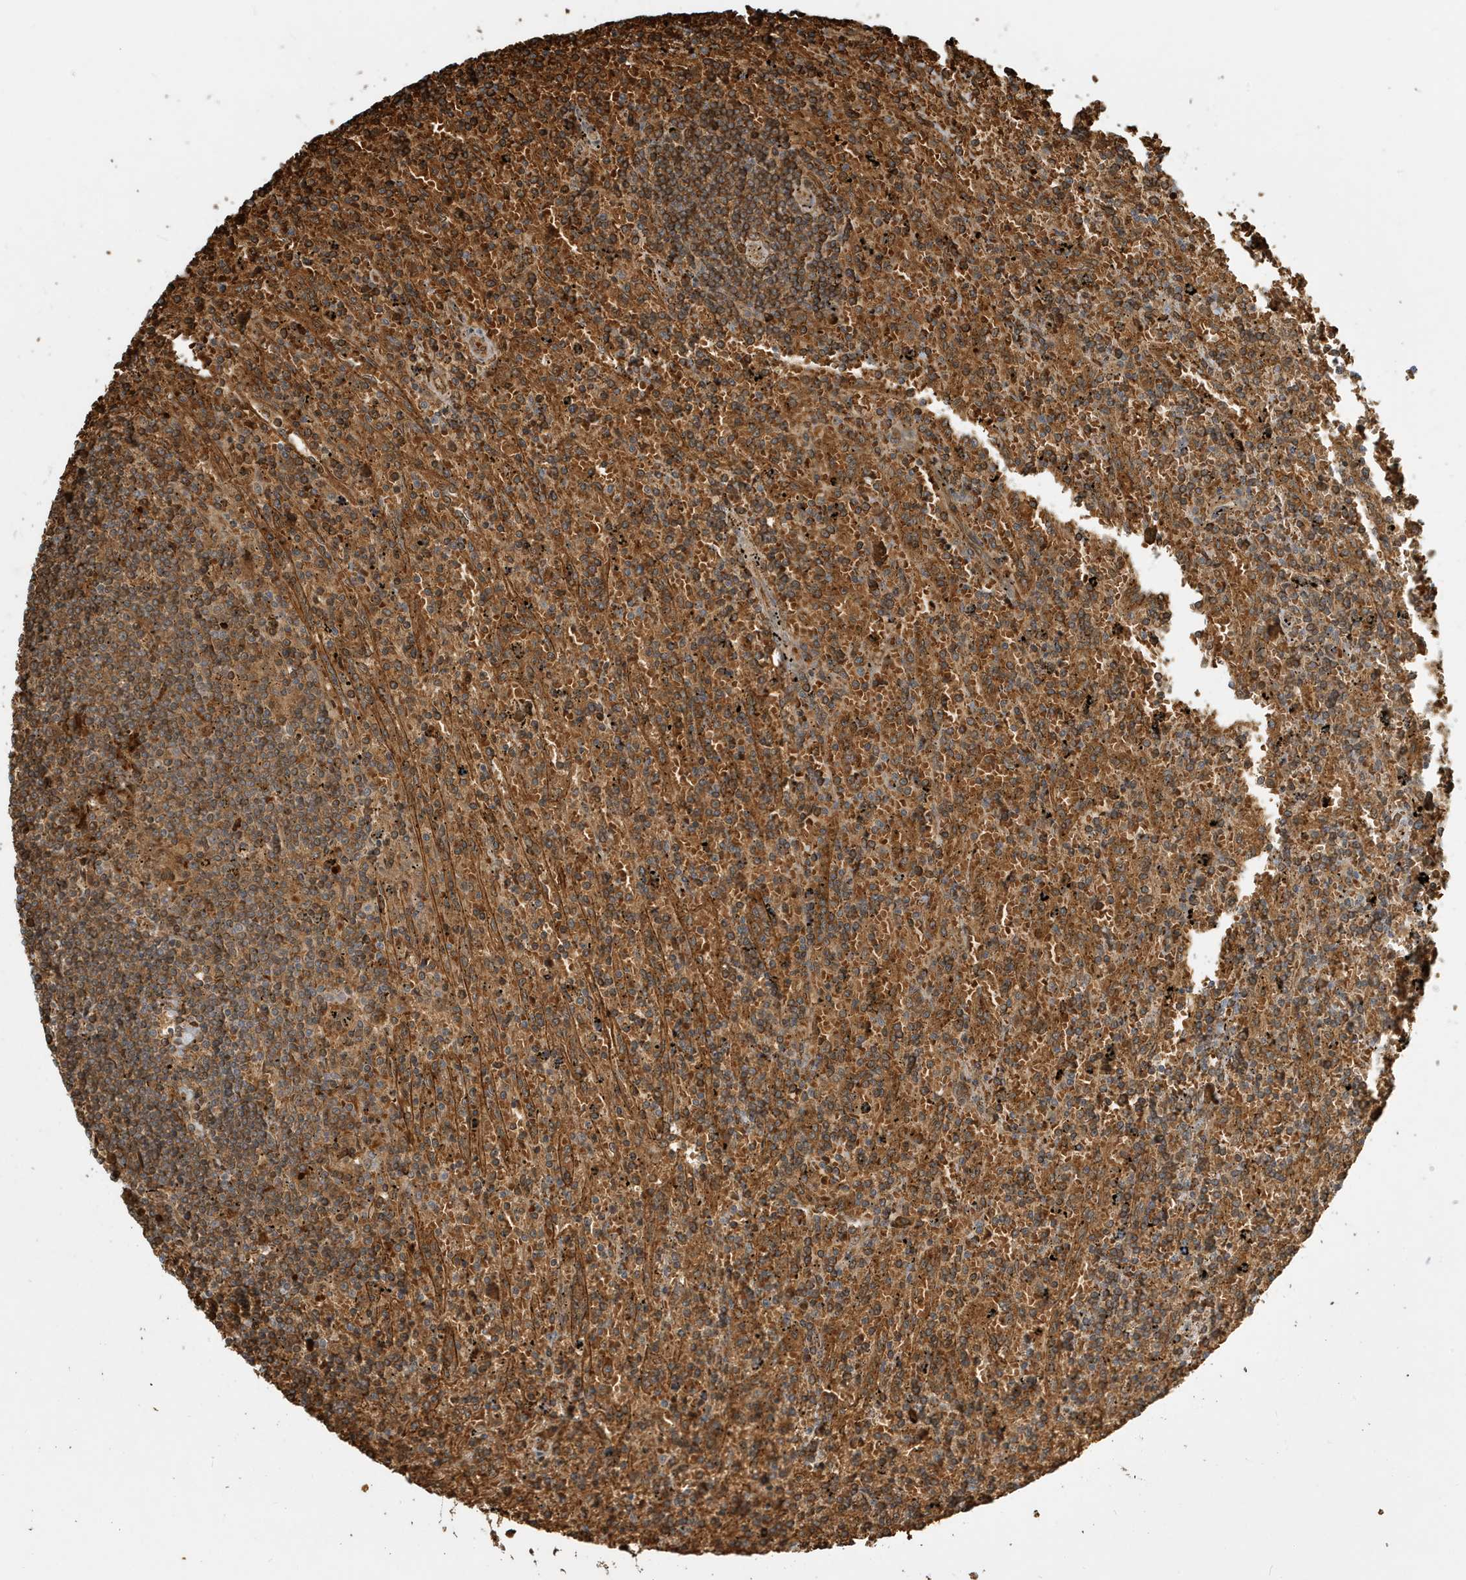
{"staining": {"intensity": "moderate", "quantity": ">75%", "location": "cytoplasmic/membranous"}, "tissue": "lymphoma", "cell_type": "Tumor cells", "image_type": "cancer", "snomed": [{"axis": "morphology", "description": "Malignant lymphoma, non-Hodgkin's type, Low grade"}, {"axis": "topography", "description": "Spleen"}], "caption": "Immunohistochemical staining of lymphoma shows medium levels of moderate cytoplasmic/membranous positivity in about >75% of tumor cells.", "gene": "FYCO1", "patient": {"sex": "male", "age": 76}}